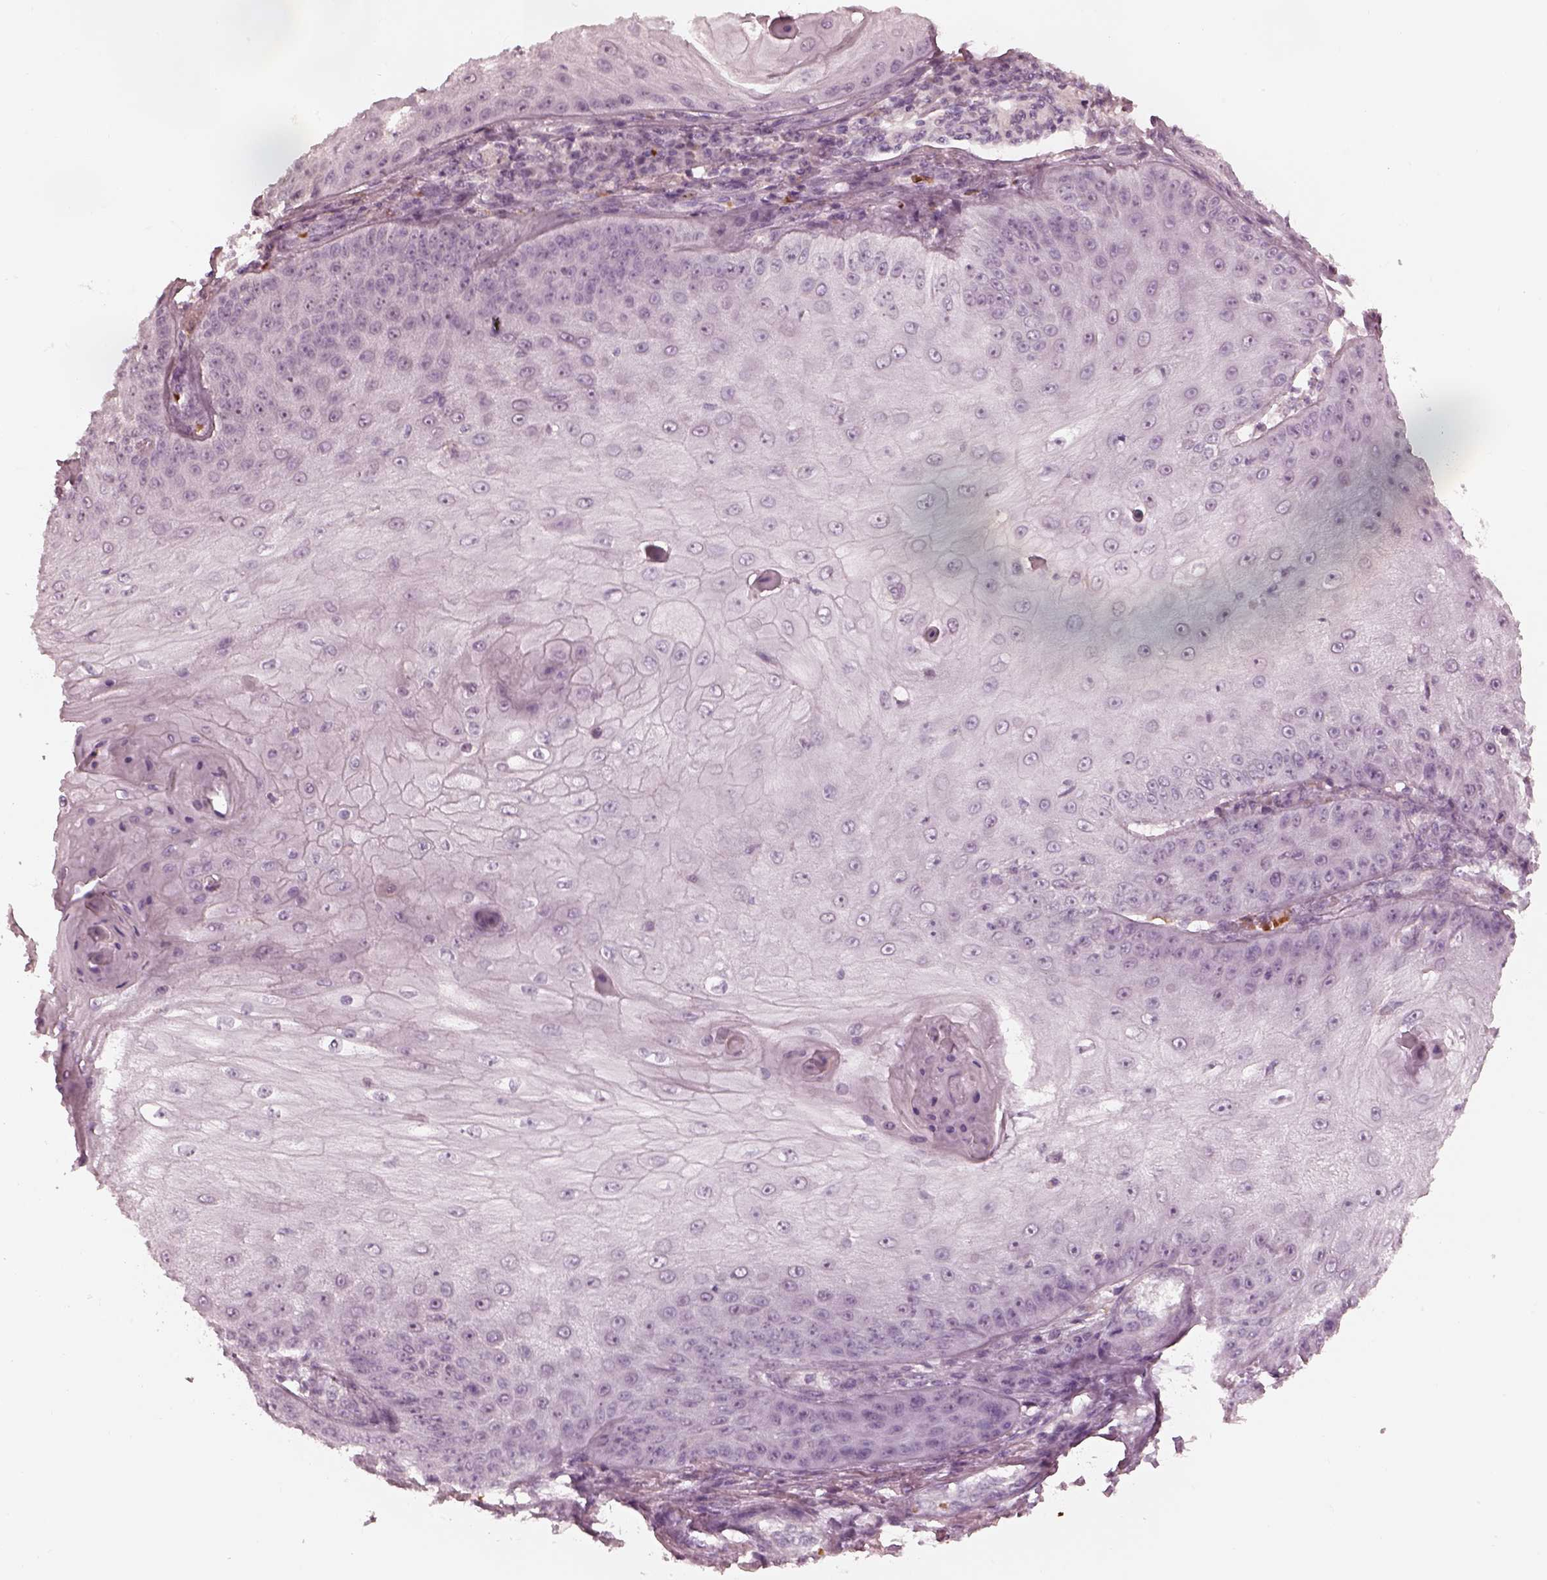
{"staining": {"intensity": "negative", "quantity": "none", "location": "none"}, "tissue": "skin cancer", "cell_type": "Tumor cells", "image_type": "cancer", "snomed": [{"axis": "morphology", "description": "Squamous cell carcinoma, NOS"}, {"axis": "topography", "description": "Skin"}], "caption": "Tumor cells are negative for protein expression in human squamous cell carcinoma (skin).", "gene": "ANKLE1", "patient": {"sex": "male", "age": 70}}